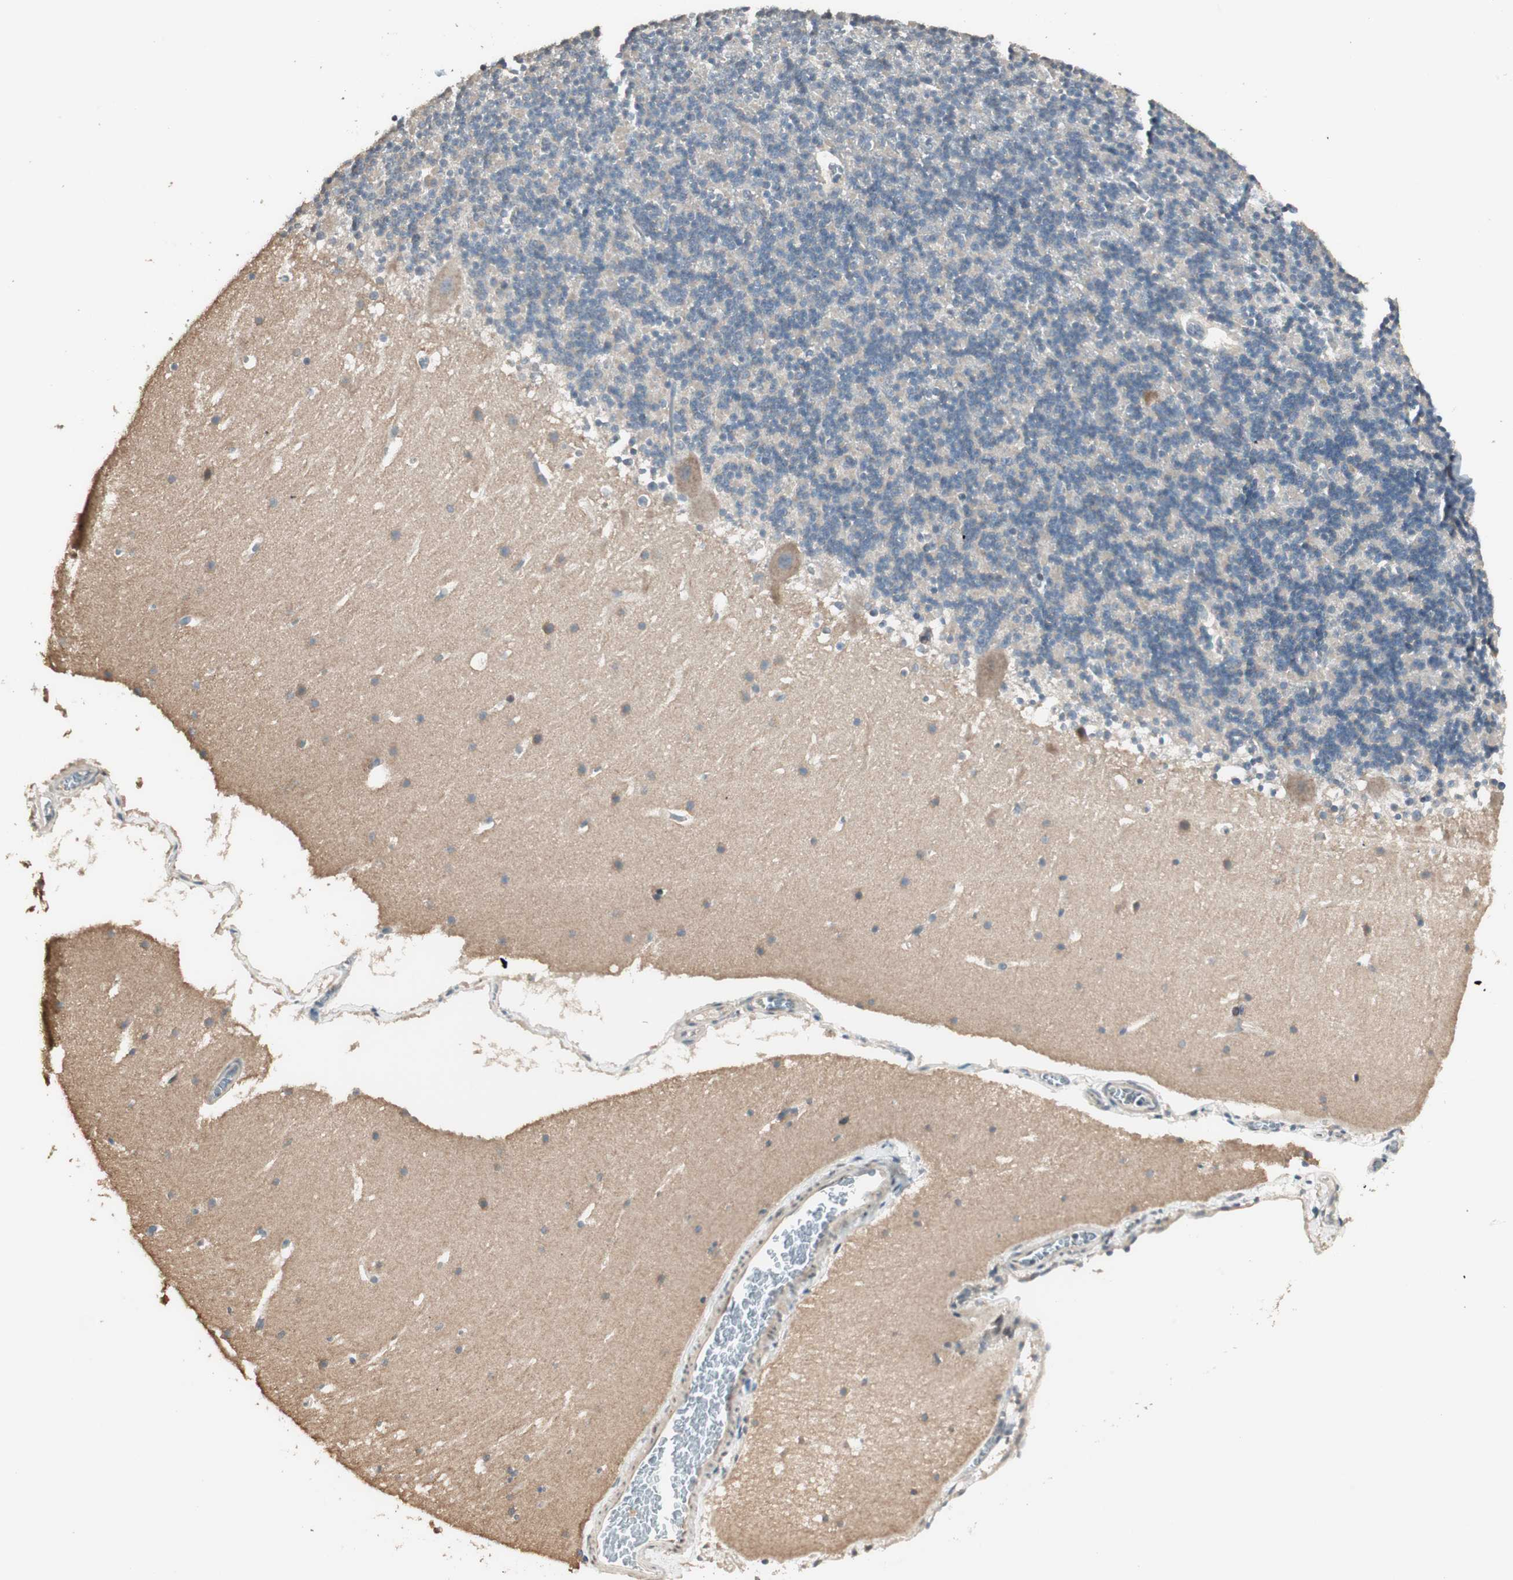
{"staining": {"intensity": "moderate", "quantity": "25%-75%", "location": "cytoplasmic/membranous"}, "tissue": "cerebellum", "cell_type": "Cells in granular layer", "image_type": "normal", "snomed": [{"axis": "morphology", "description": "Normal tissue, NOS"}, {"axis": "topography", "description": "Cerebellum"}], "caption": "Immunohistochemical staining of unremarkable cerebellum exhibits moderate cytoplasmic/membranous protein expression in about 25%-75% of cells in granular layer.", "gene": "RARRES1", "patient": {"sex": "male", "age": 45}}